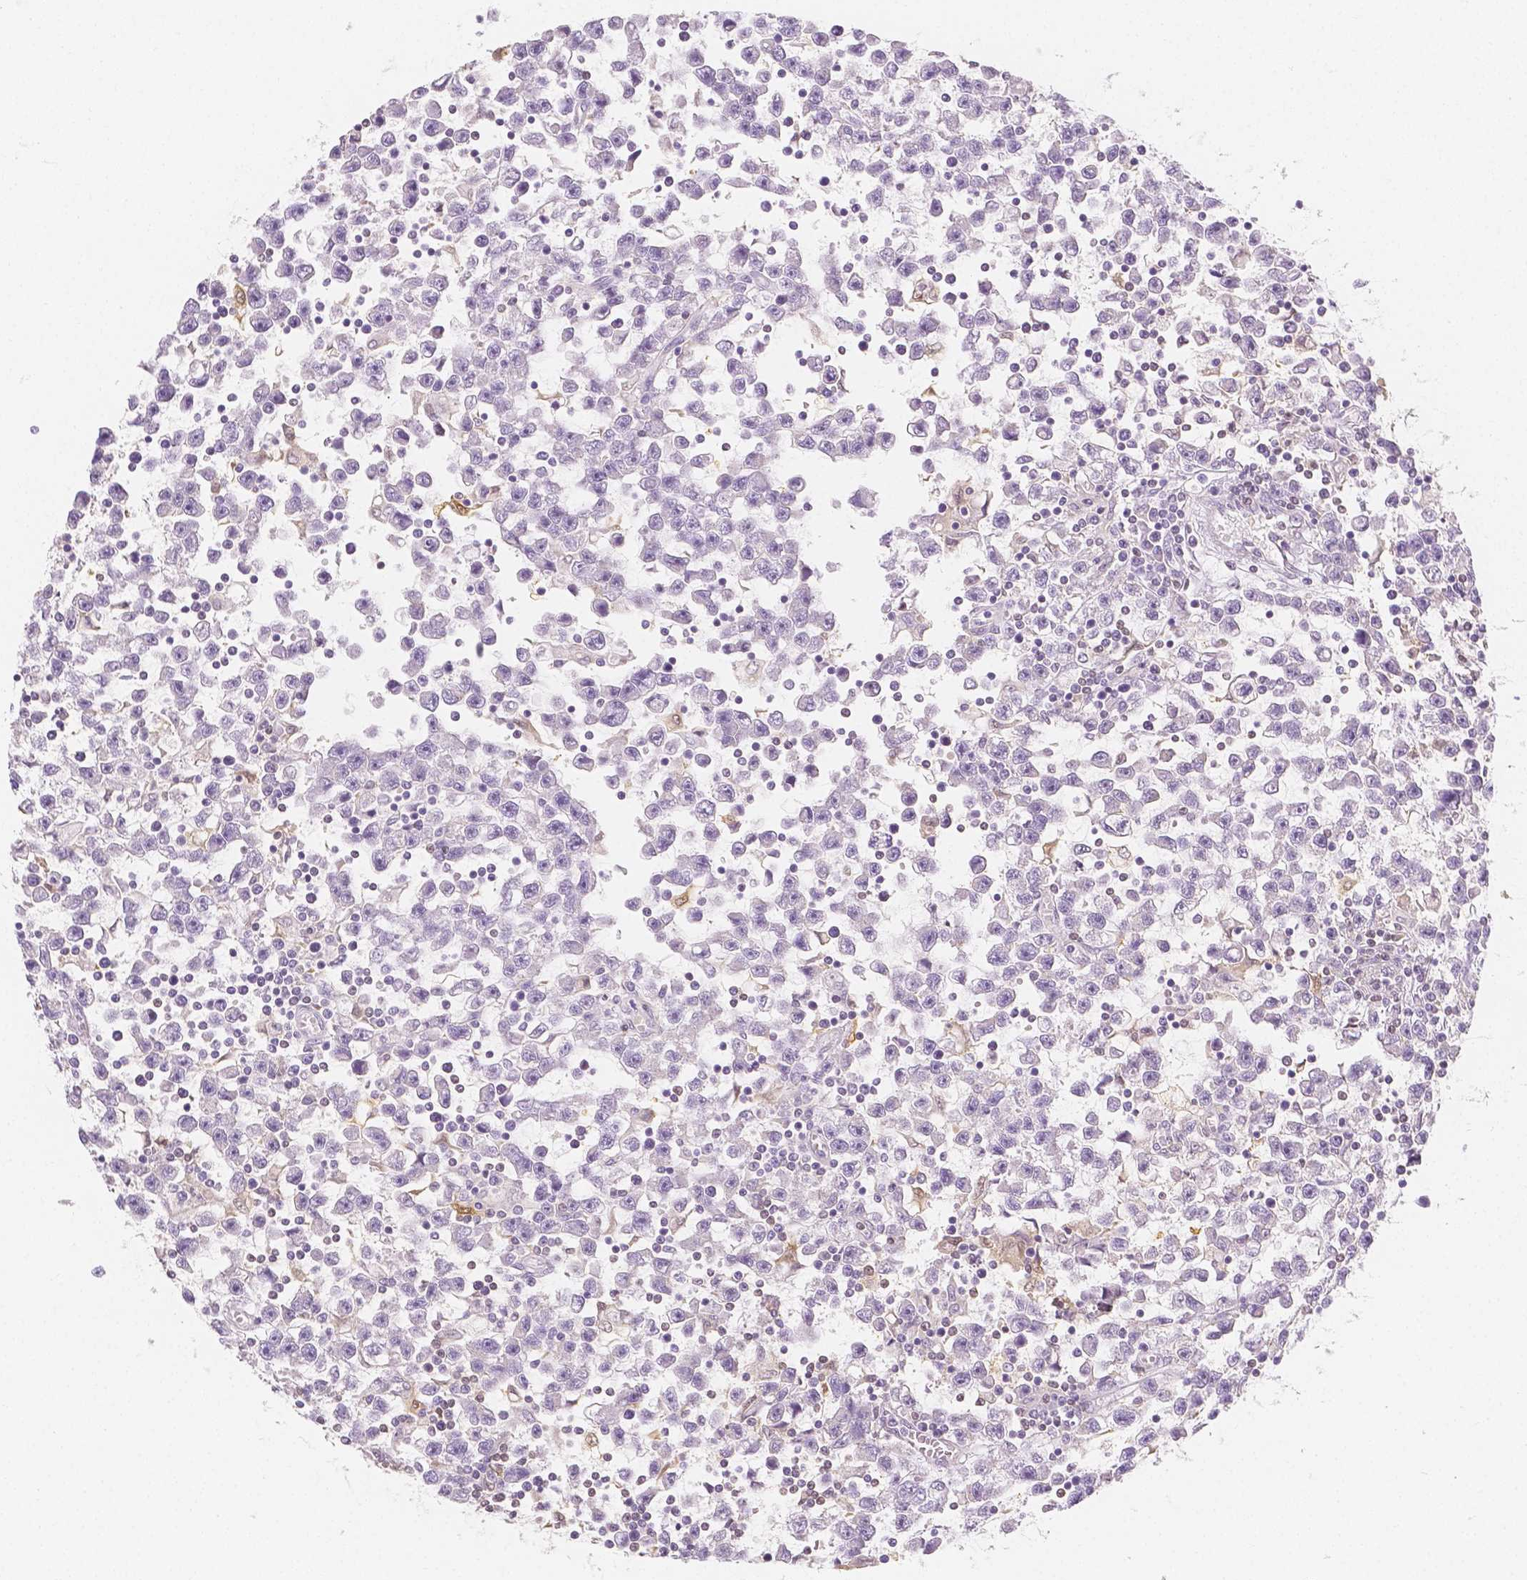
{"staining": {"intensity": "negative", "quantity": "none", "location": "none"}, "tissue": "testis cancer", "cell_type": "Tumor cells", "image_type": "cancer", "snomed": [{"axis": "morphology", "description": "Seminoma, NOS"}, {"axis": "topography", "description": "Testis"}], "caption": "Tumor cells are negative for brown protein staining in testis cancer (seminoma).", "gene": "SGTB", "patient": {"sex": "male", "age": 31}}